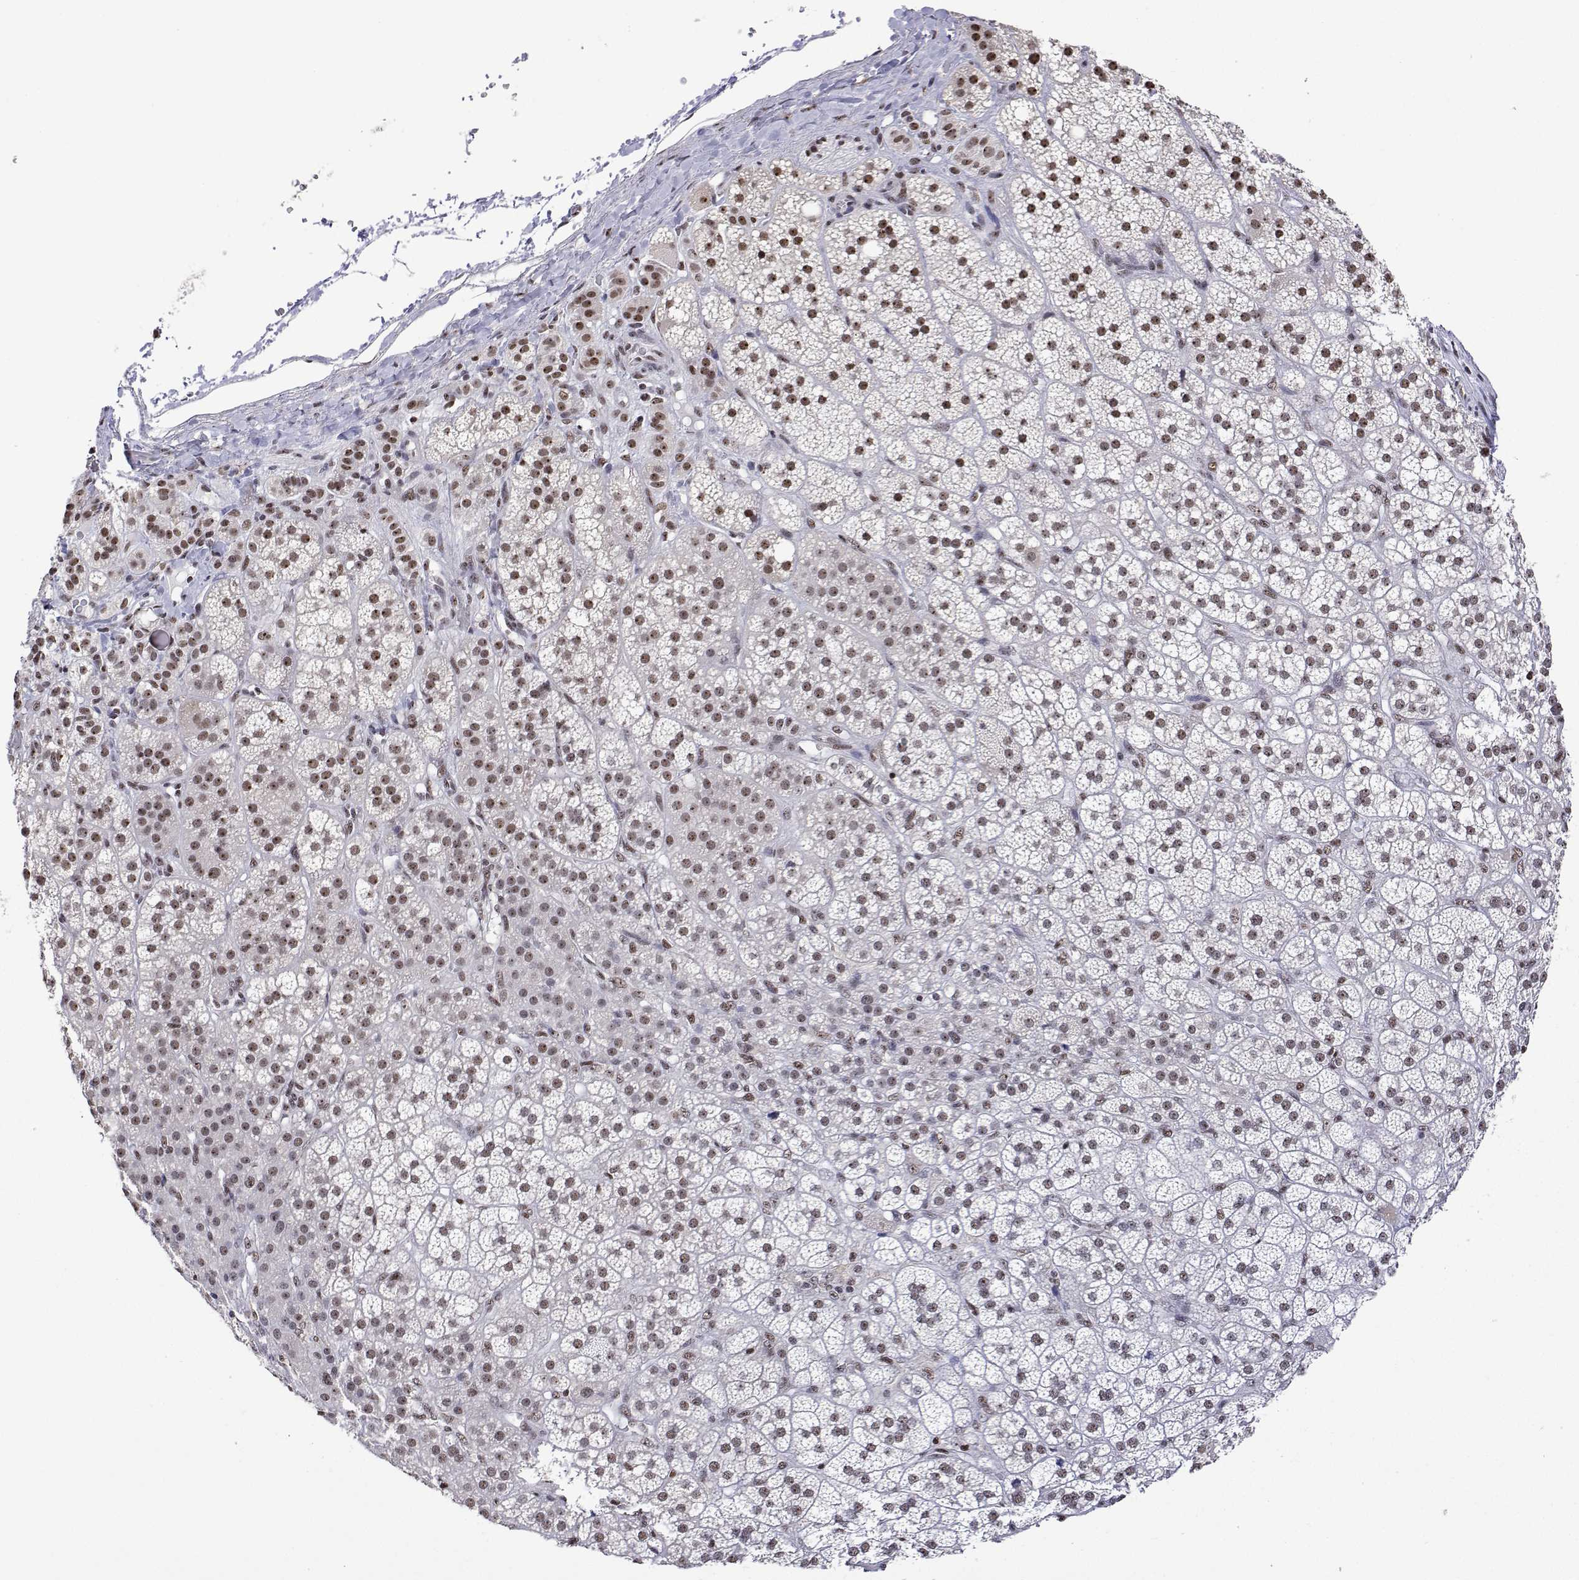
{"staining": {"intensity": "moderate", "quantity": ">75%", "location": "nuclear"}, "tissue": "adrenal gland", "cell_type": "Glandular cells", "image_type": "normal", "snomed": [{"axis": "morphology", "description": "Normal tissue, NOS"}, {"axis": "topography", "description": "Adrenal gland"}], "caption": "About >75% of glandular cells in benign human adrenal gland show moderate nuclear protein expression as visualized by brown immunohistochemical staining.", "gene": "ADAR", "patient": {"sex": "female", "age": 60}}